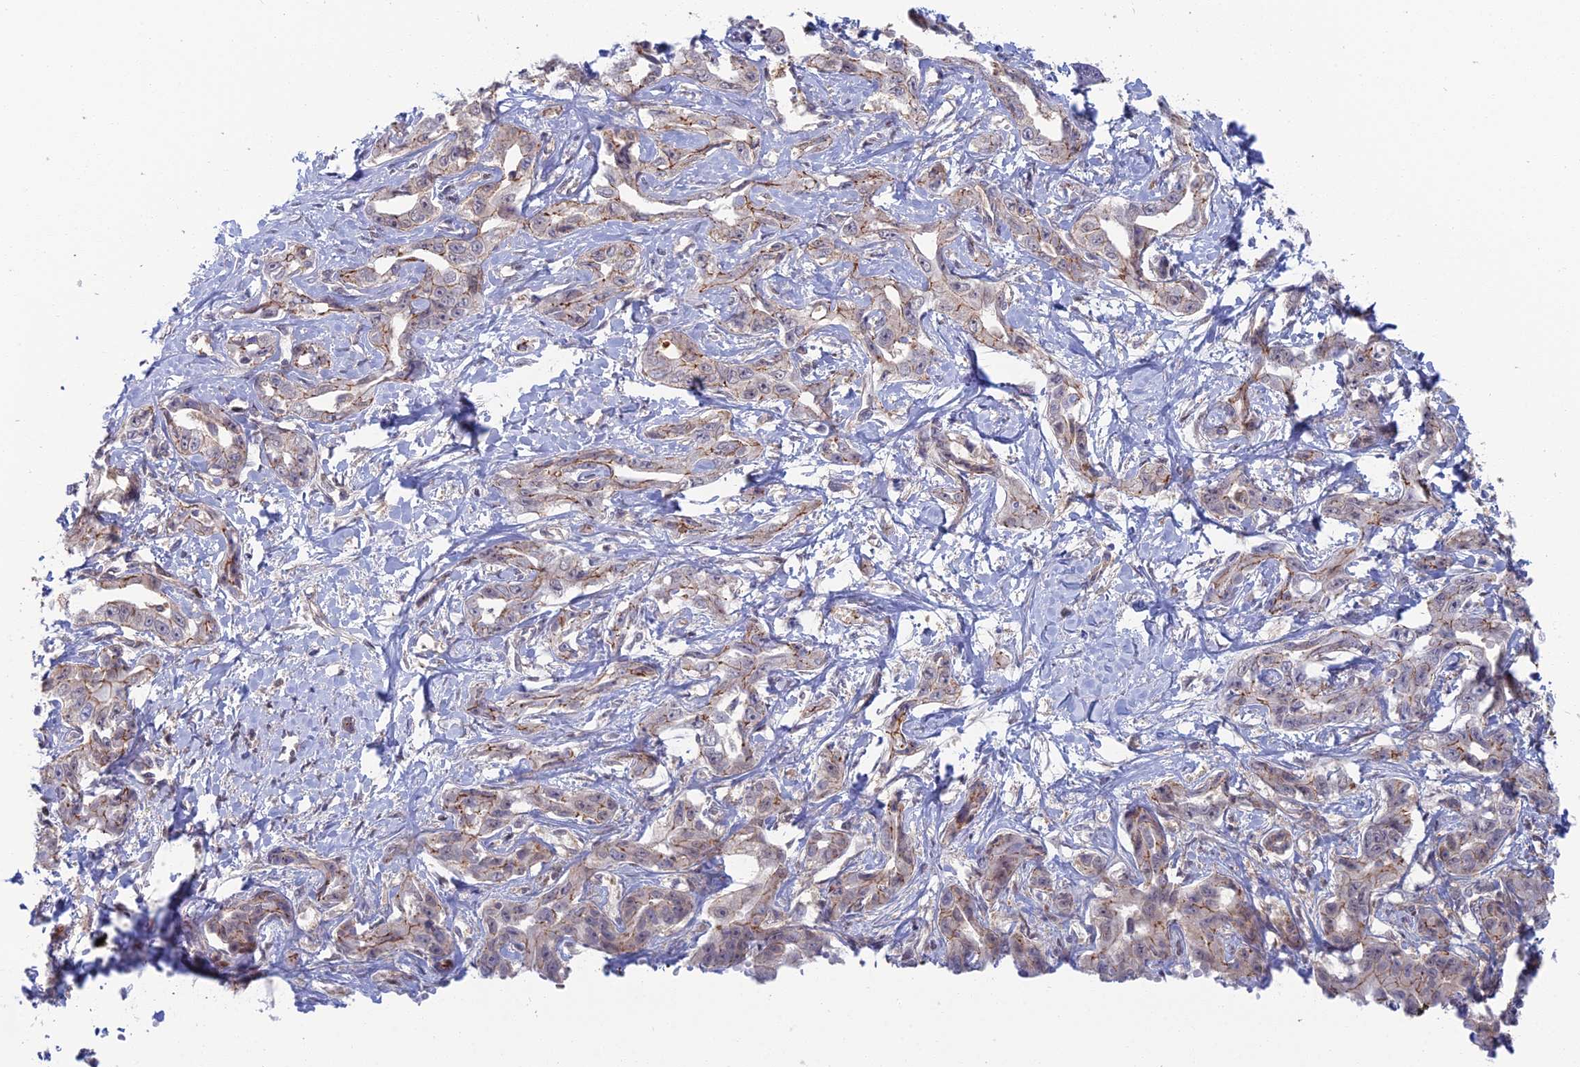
{"staining": {"intensity": "weak", "quantity": "25%-75%", "location": "cytoplasmic/membranous"}, "tissue": "liver cancer", "cell_type": "Tumor cells", "image_type": "cancer", "snomed": [{"axis": "morphology", "description": "Cholangiocarcinoma"}, {"axis": "topography", "description": "Liver"}], "caption": "This is a histology image of immunohistochemistry (IHC) staining of liver cancer (cholangiocarcinoma), which shows weak positivity in the cytoplasmic/membranous of tumor cells.", "gene": "ABHD1", "patient": {"sex": "male", "age": 59}}